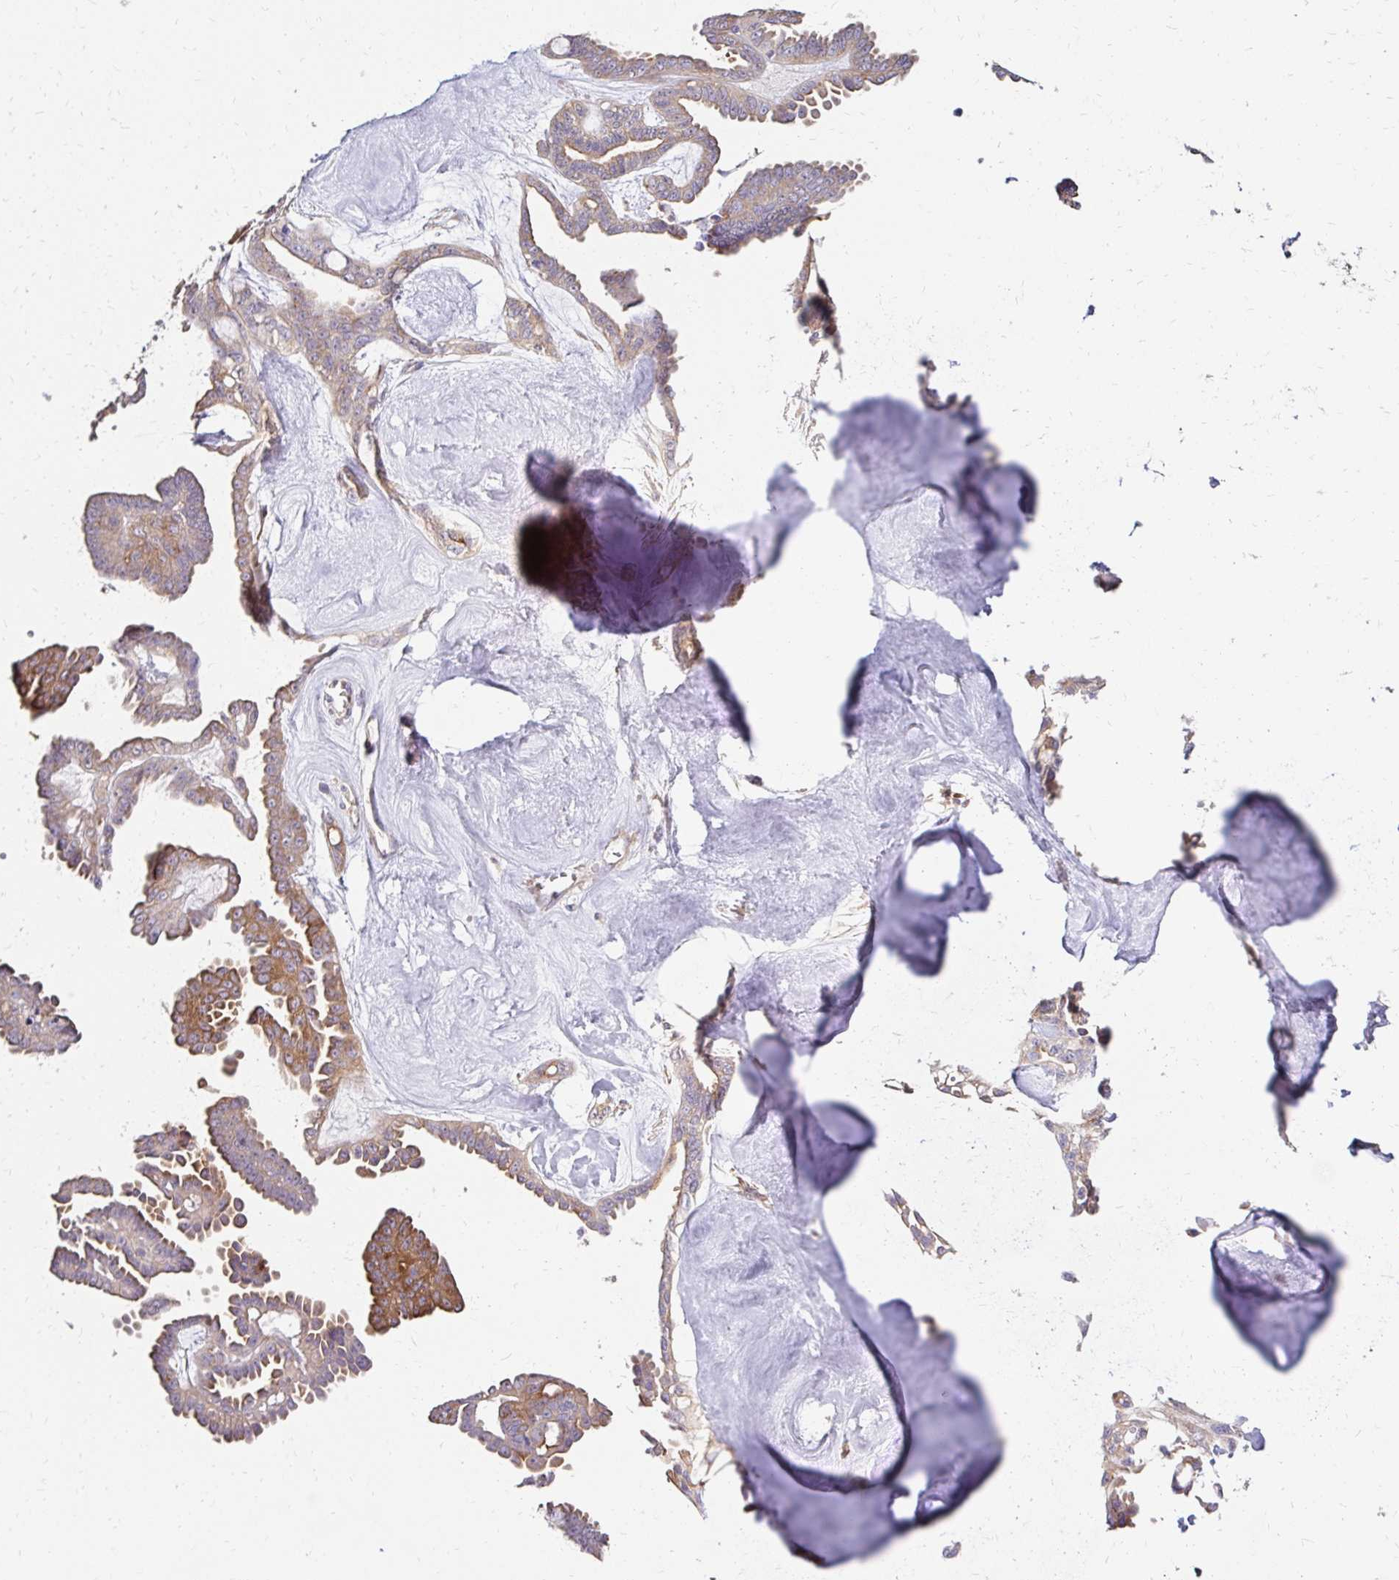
{"staining": {"intensity": "moderate", "quantity": ">75%", "location": "cytoplasmic/membranous"}, "tissue": "ovarian cancer", "cell_type": "Tumor cells", "image_type": "cancer", "snomed": [{"axis": "morphology", "description": "Cystadenocarcinoma, serous, NOS"}, {"axis": "topography", "description": "Ovary"}], "caption": "Immunohistochemical staining of ovarian cancer displays medium levels of moderate cytoplasmic/membranous staining in about >75% of tumor cells.", "gene": "PRIMA1", "patient": {"sex": "female", "age": 71}}